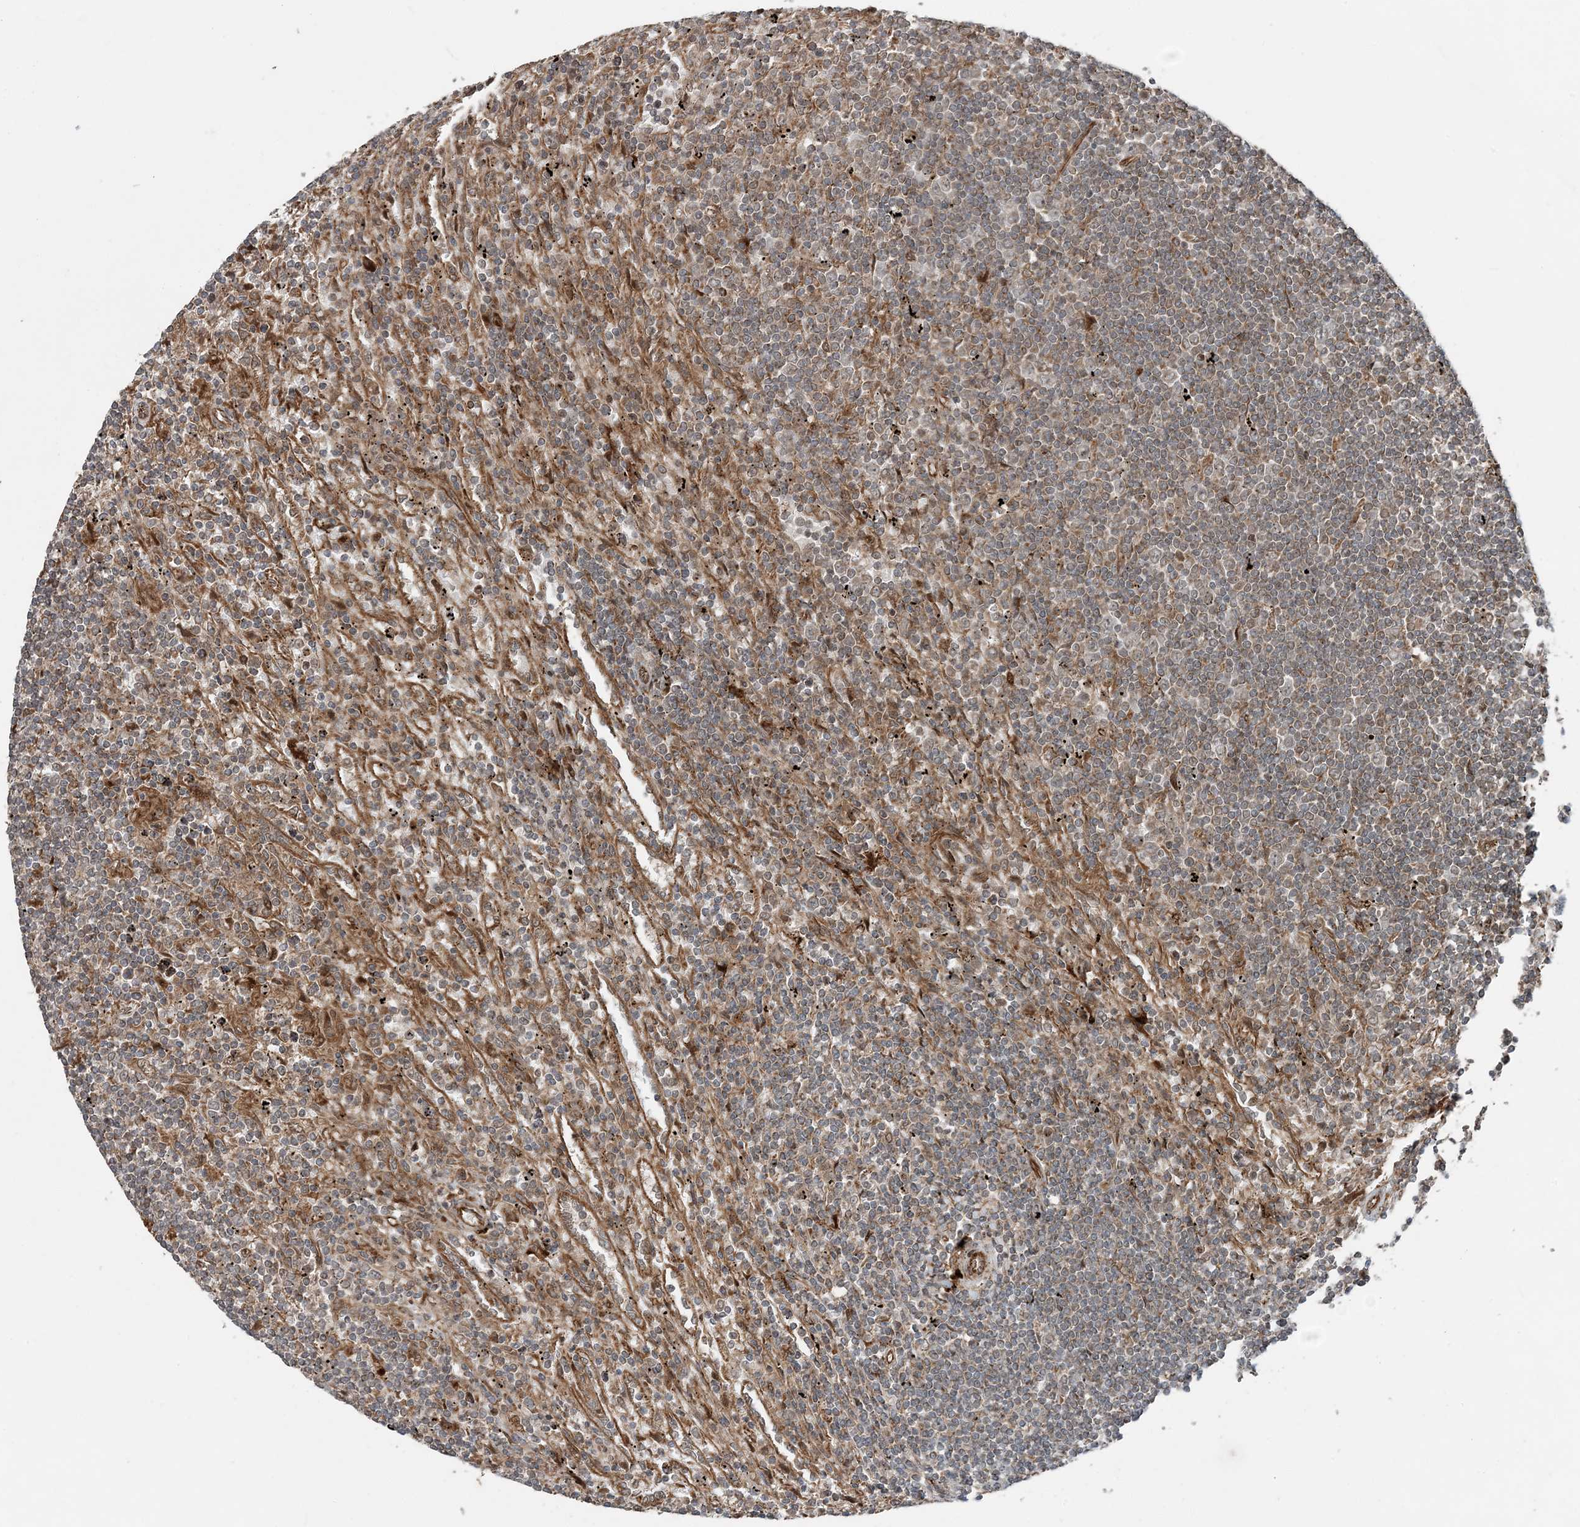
{"staining": {"intensity": "weak", "quantity": "25%-75%", "location": "cytoplasmic/membranous"}, "tissue": "lymphoma", "cell_type": "Tumor cells", "image_type": "cancer", "snomed": [{"axis": "morphology", "description": "Malignant lymphoma, non-Hodgkin's type, Low grade"}, {"axis": "topography", "description": "Spleen"}], "caption": "DAB immunohistochemical staining of human lymphoma exhibits weak cytoplasmic/membranous protein positivity in approximately 25%-75% of tumor cells.", "gene": "EDEM2", "patient": {"sex": "male", "age": 76}}